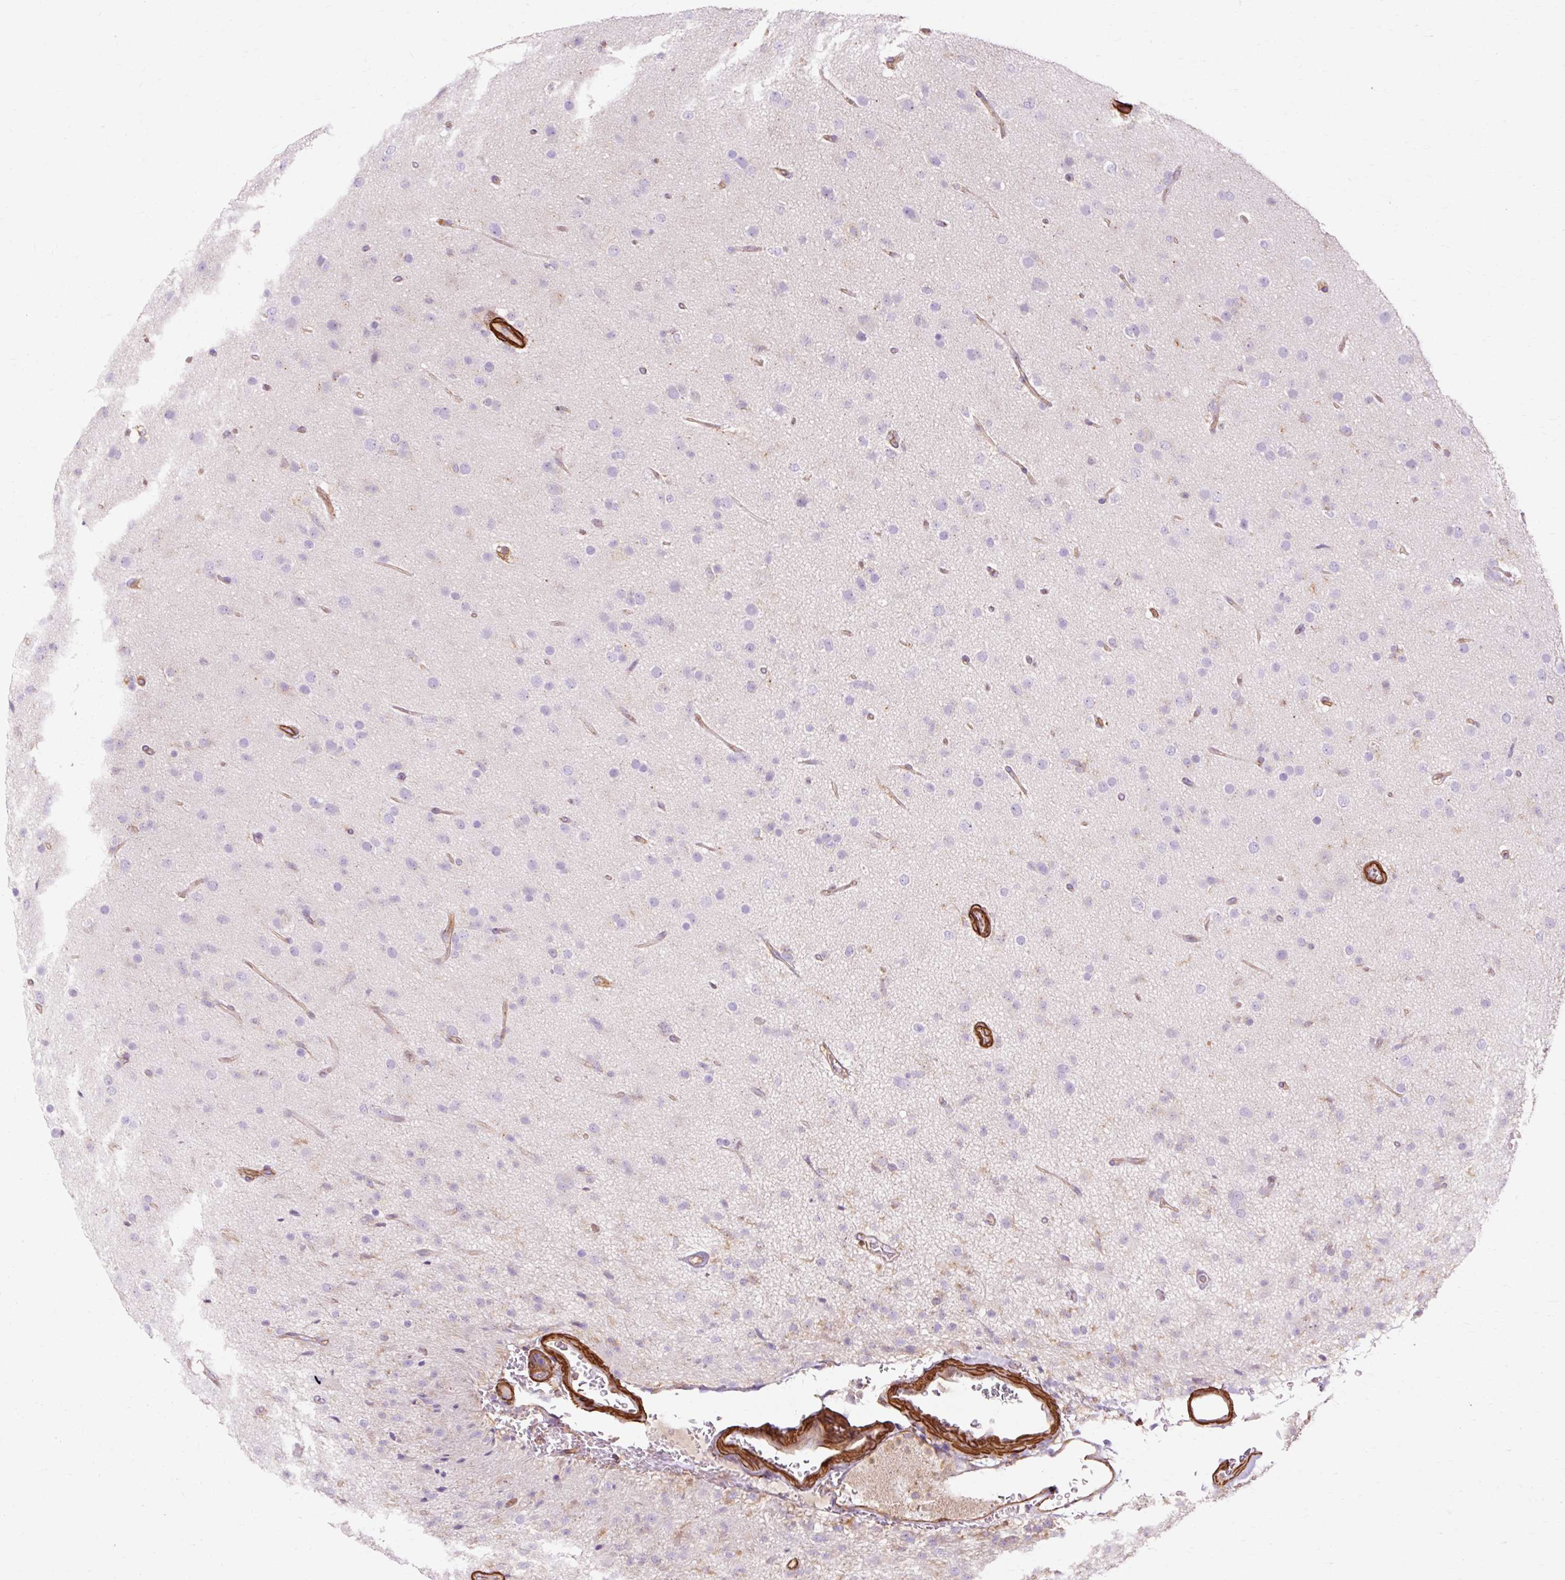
{"staining": {"intensity": "negative", "quantity": "none", "location": "none"}, "tissue": "glioma", "cell_type": "Tumor cells", "image_type": "cancer", "snomed": [{"axis": "morphology", "description": "Glioma, malignant, Low grade"}, {"axis": "topography", "description": "Brain"}], "caption": "This is an IHC histopathology image of glioma. There is no staining in tumor cells.", "gene": "TBC1D2B", "patient": {"sex": "male", "age": 65}}